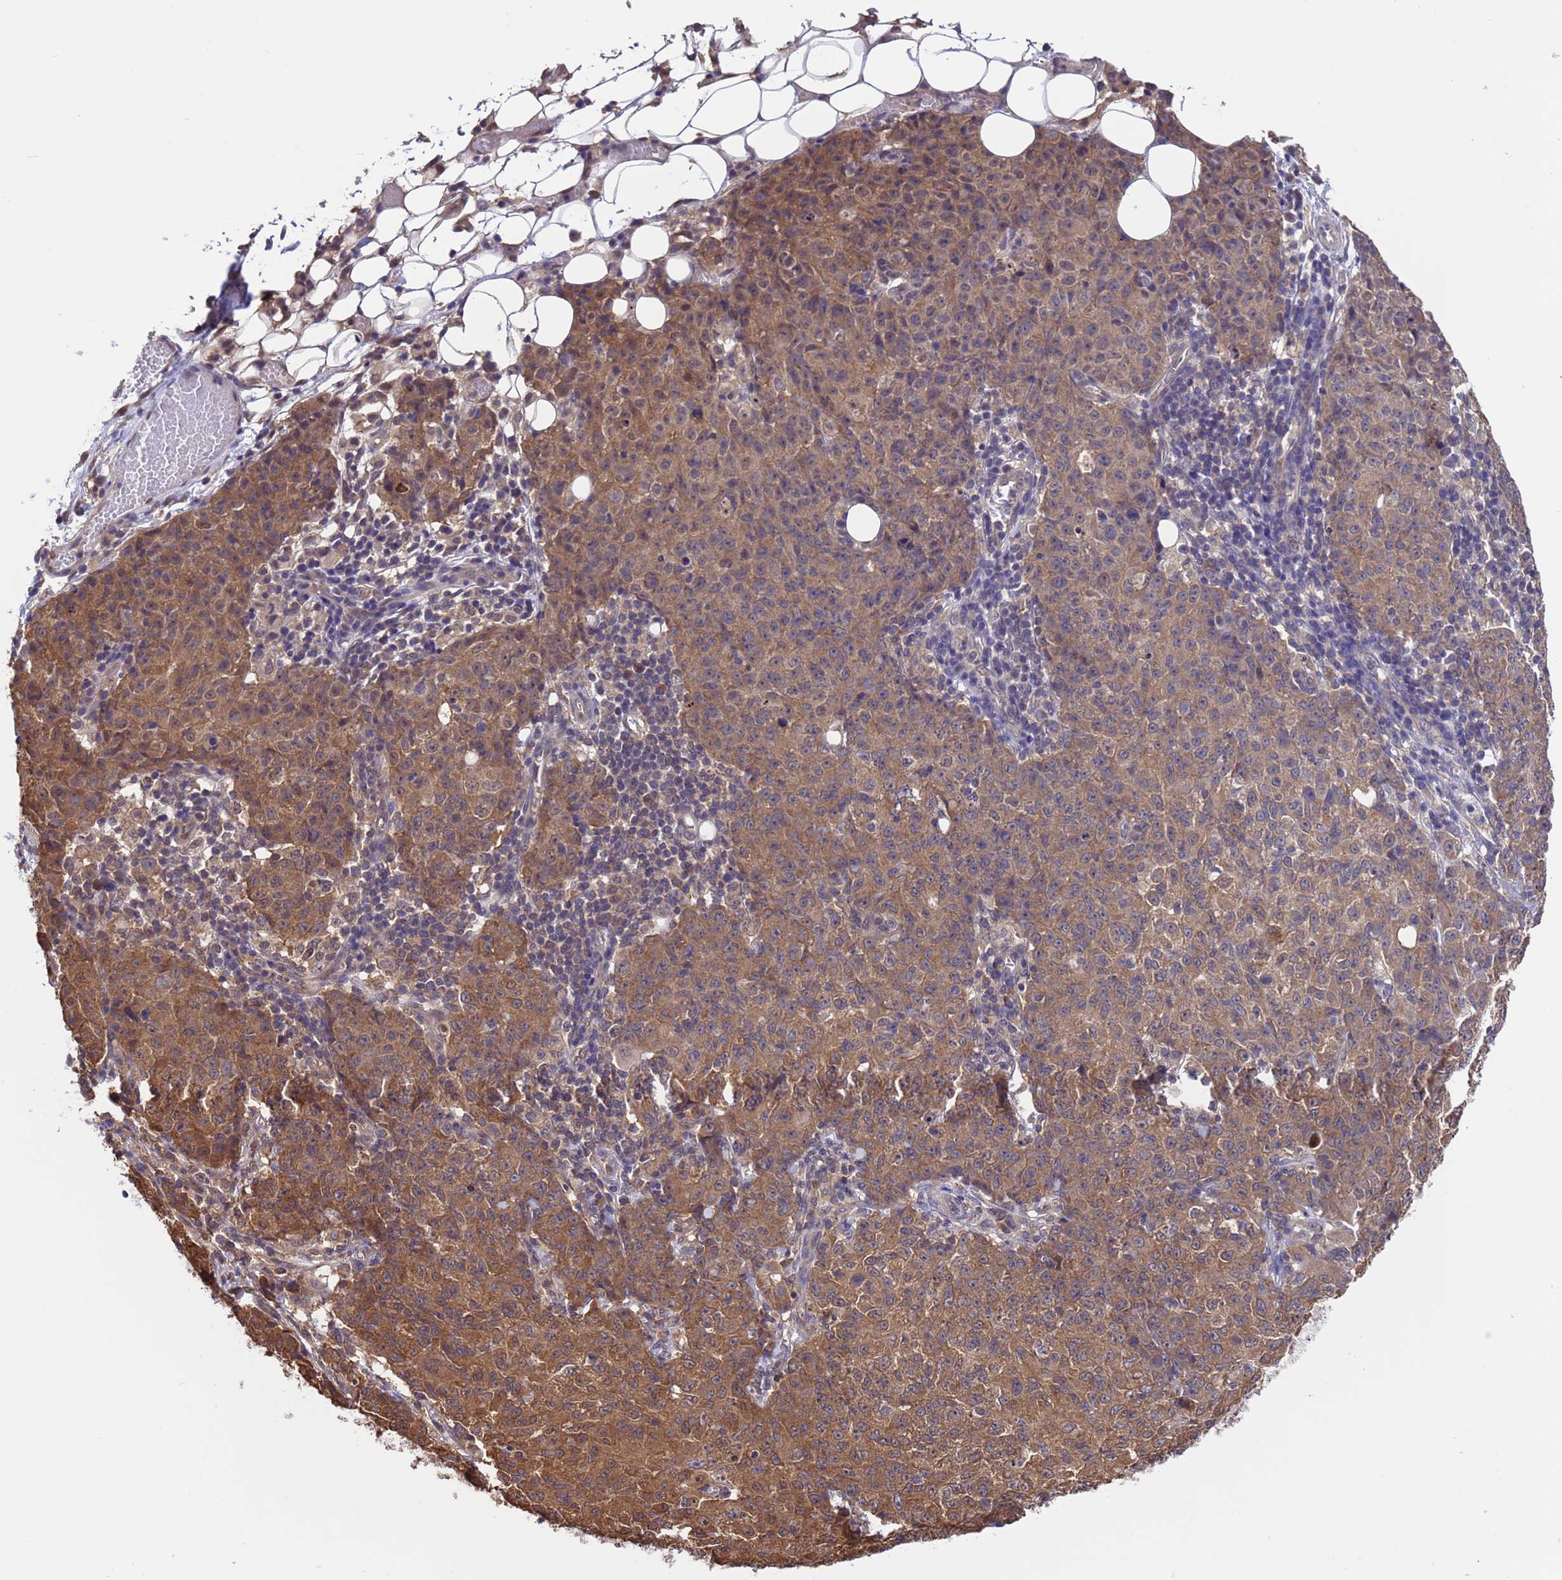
{"staining": {"intensity": "moderate", "quantity": ">75%", "location": "cytoplasmic/membranous"}, "tissue": "ovarian cancer", "cell_type": "Tumor cells", "image_type": "cancer", "snomed": [{"axis": "morphology", "description": "Carcinoma, endometroid"}, {"axis": "topography", "description": "Ovary"}], "caption": "This micrograph demonstrates ovarian endometroid carcinoma stained with immunohistochemistry (IHC) to label a protein in brown. The cytoplasmic/membranous of tumor cells show moderate positivity for the protein. Nuclei are counter-stained blue.", "gene": "ZFP69B", "patient": {"sex": "female", "age": 42}}